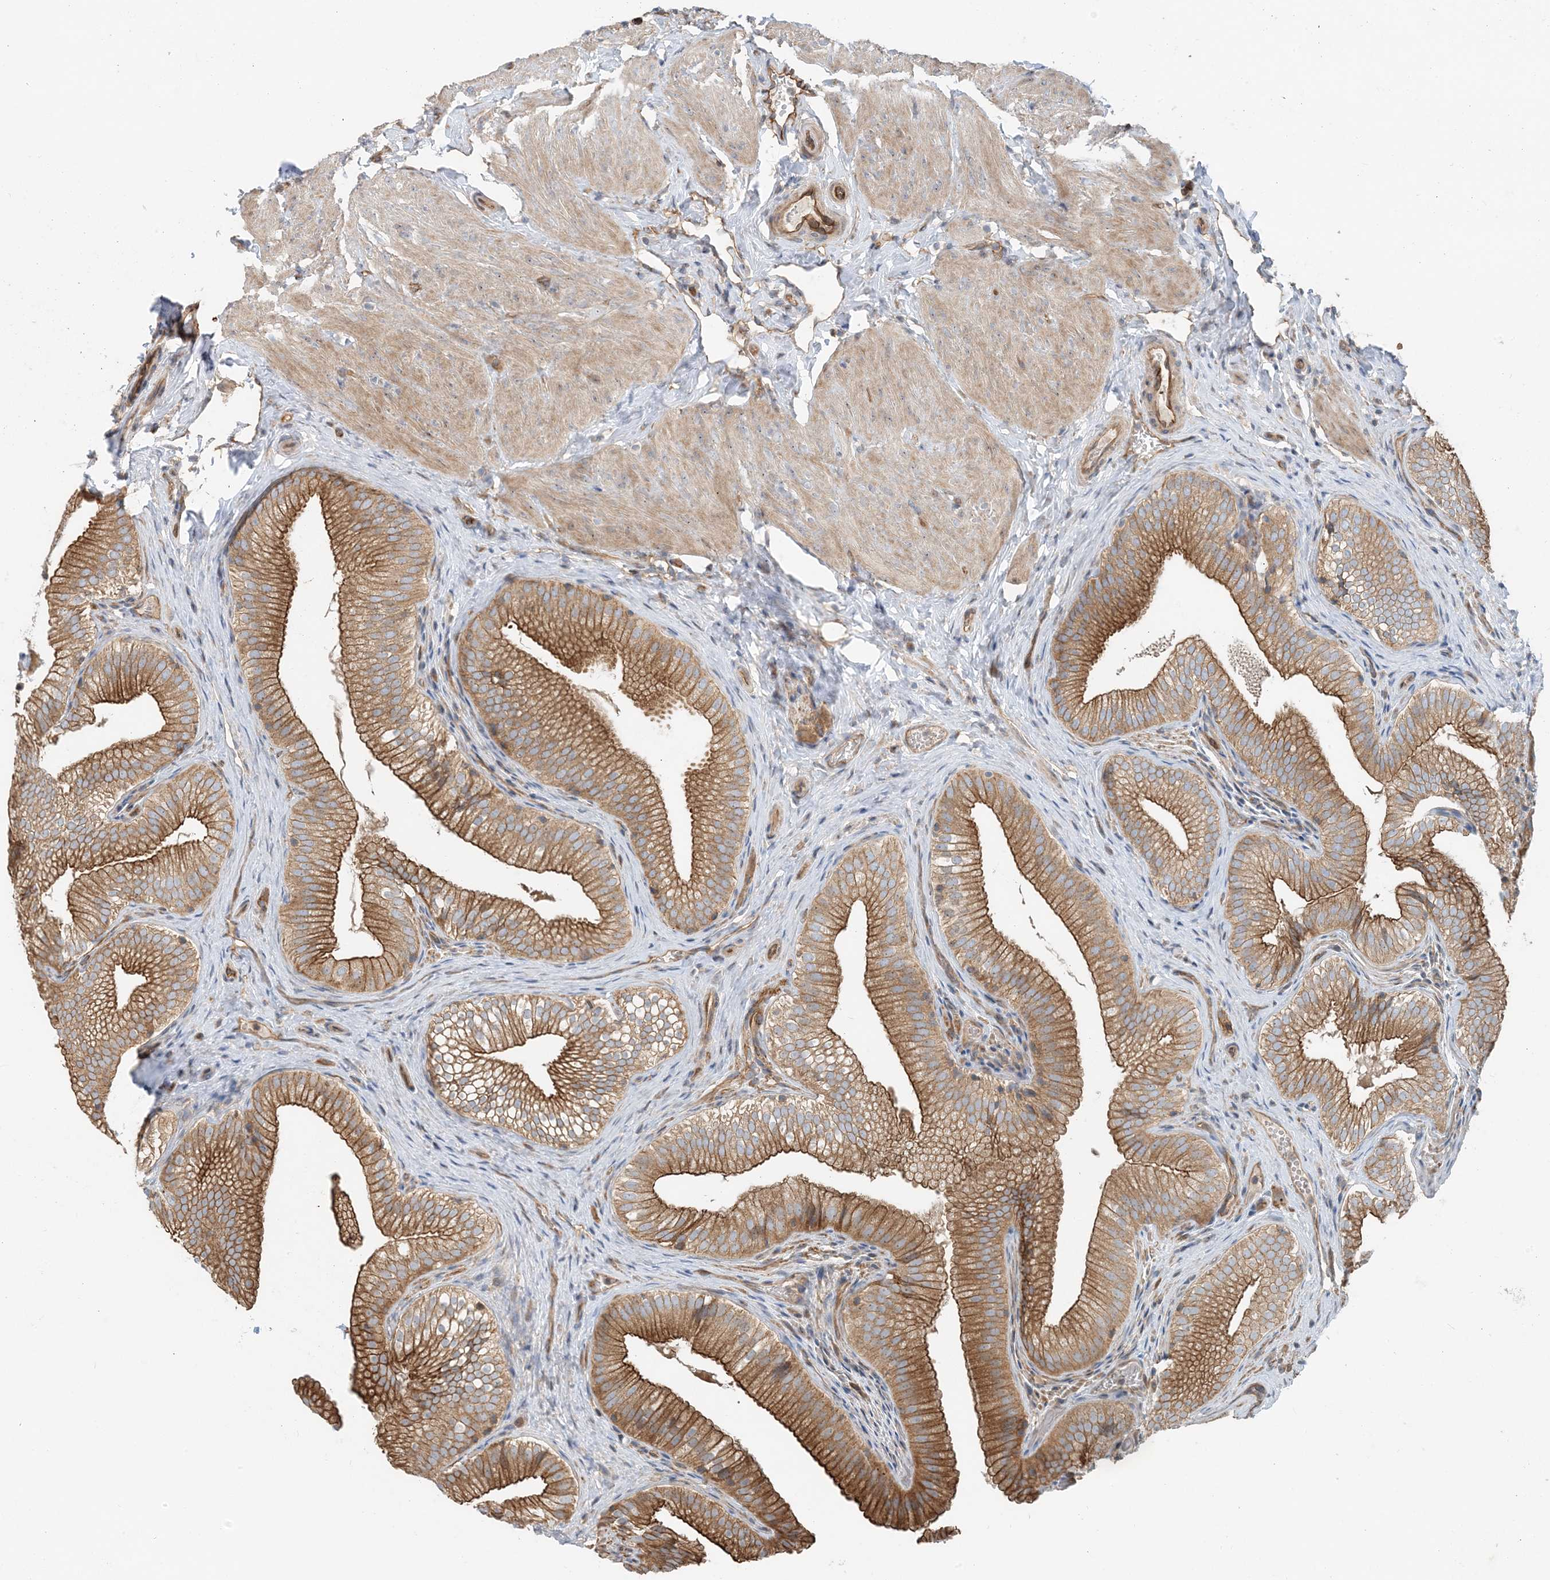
{"staining": {"intensity": "strong", "quantity": ">75%", "location": "cytoplasmic/membranous"}, "tissue": "gallbladder", "cell_type": "Glandular cells", "image_type": "normal", "snomed": [{"axis": "morphology", "description": "Normal tissue, NOS"}, {"axis": "topography", "description": "Gallbladder"}], "caption": "Human gallbladder stained for a protein (brown) exhibits strong cytoplasmic/membranous positive positivity in about >75% of glandular cells.", "gene": "MYL5", "patient": {"sex": "female", "age": 30}}